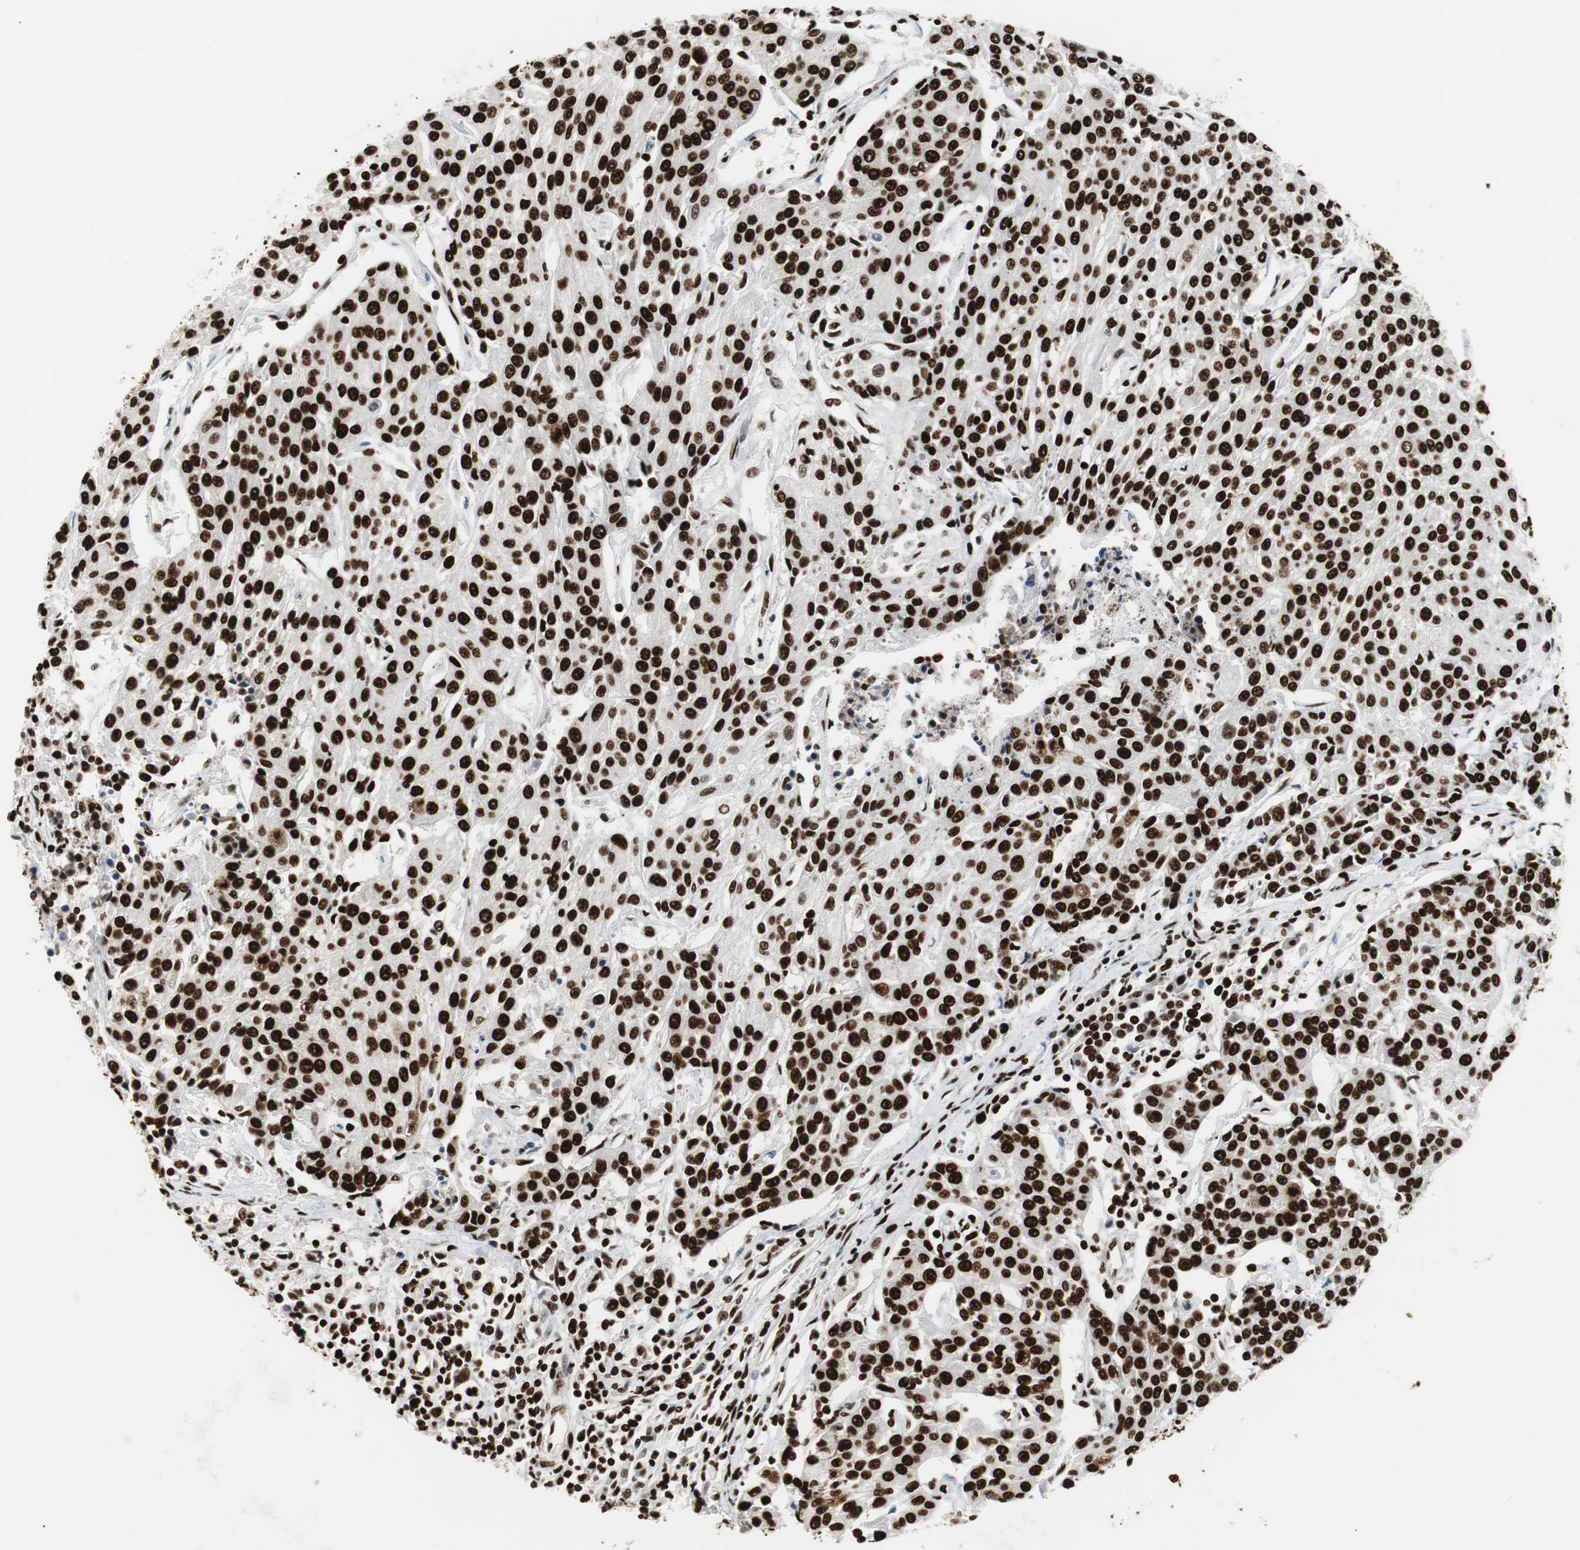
{"staining": {"intensity": "strong", "quantity": ">75%", "location": "nuclear"}, "tissue": "urothelial cancer", "cell_type": "Tumor cells", "image_type": "cancer", "snomed": [{"axis": "morphology", "description": "Urothelial carcinoma, High grade"}, {"axis": "topography", "description": "Urinary bladder"}], "caption": "This image displays urothelial cancer stained with immunohistochemistry (IHC) to label a protein in brown. The nuclear of tumor cells show strong positivity for the protein. Nuclei are counter-stained blue.", "gene": "MTA2", "patient": {"sex": "female", "age": 85}}